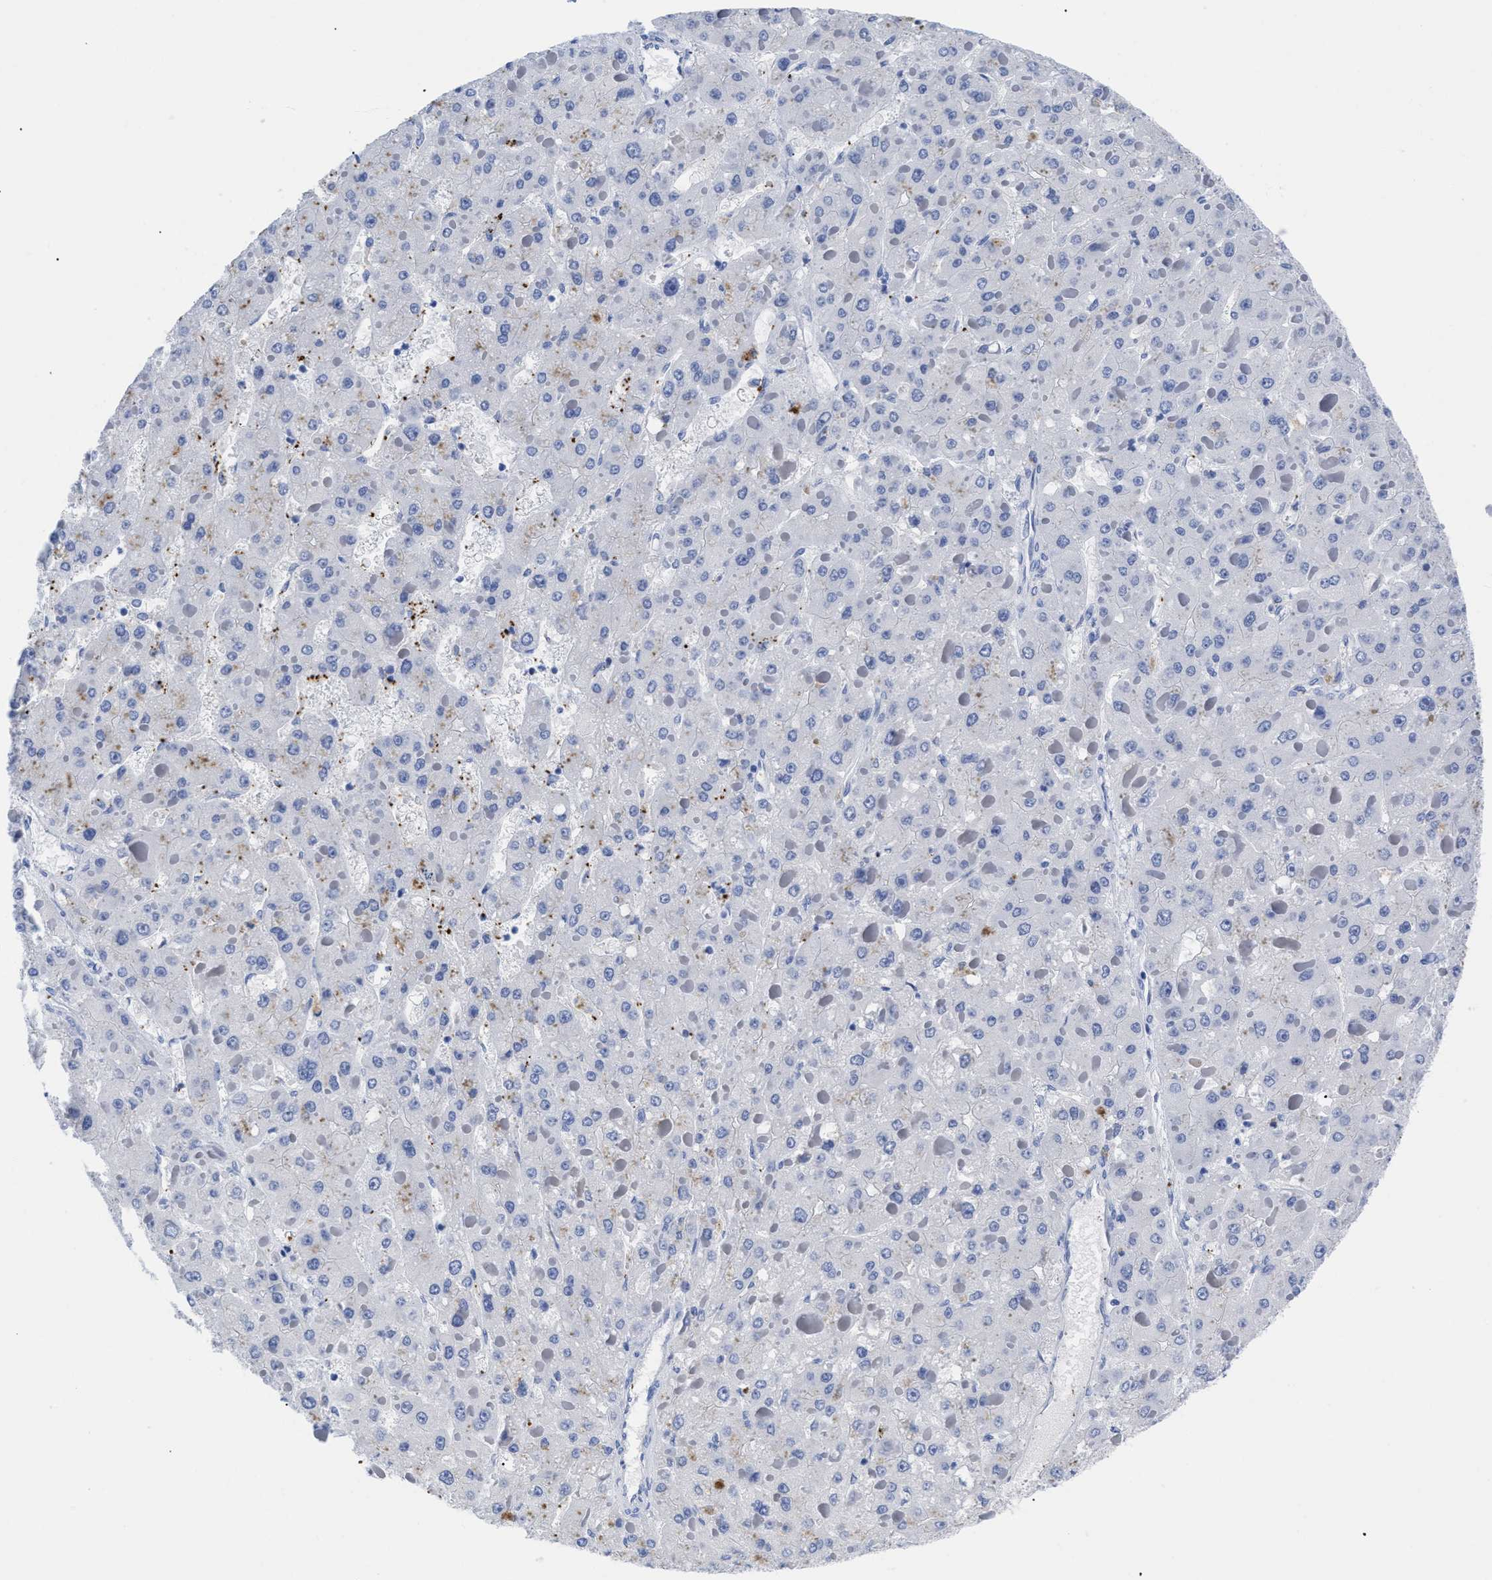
{"staining": {"intensity": "negative", "quantity": "none", "location": "none"}, "tissue": "liver cancer", "cell_type": "Tumor cells", "image_type": "cancer", "snomed": [{"axis": "morphology", "description": "Carcinoma, Hepatocellular, NOS"}, {"axis": "topography", "description": "Liver"}], "caption": "High magnification brightfield microscopy of liver hepatocellular carcinoma stained with DAB (3,3'-diaminobenzidine) (brown) and counterstained with hematoxylin (blue): tumor cells show no significant positivity. Brightfield microscopy of IHC stained with DAB (brown) and hematoxylin (blue), captured at high magnification.", "gene": "TREML1", "patient": {"sex": "female", "age": 73}}